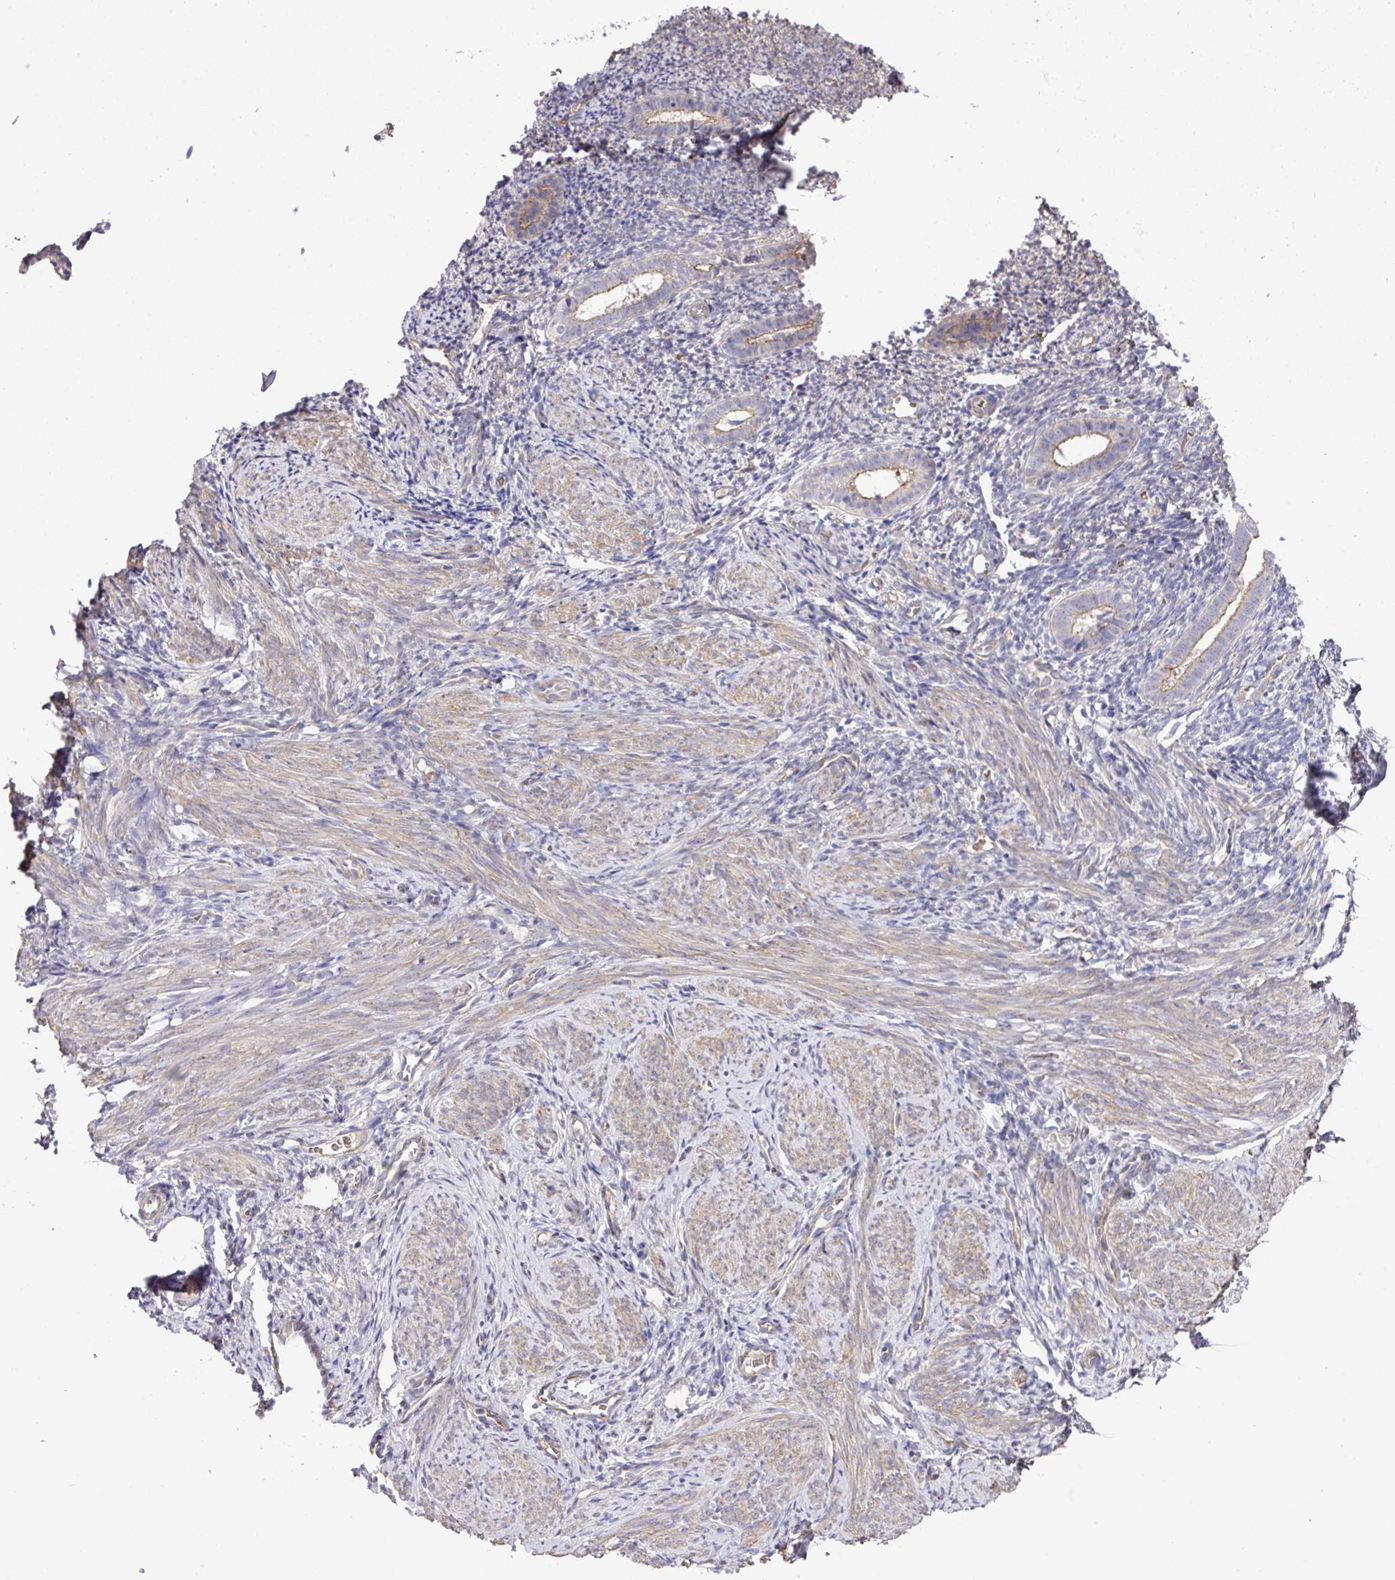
{"staining": {"intensity": "negative", "quantity": "none", "location": "none"}, "tissue": "endometrium", "cell_type": "Cells in endometrial stroma", "image_type": "normal", "snomed": [{"axis": "morphology", "description": "Normal tissue, NOS"}, {"axis": "topography", "description": "Endometrium"}], "caption": "Protein analysis of benign endometrium shows no significant positivity in cells in endometrial stroma. (IHC, brightfield microscopy, high magnification).", "gene": "PRR5", "patient": {"sex": "female", "age": 39}}